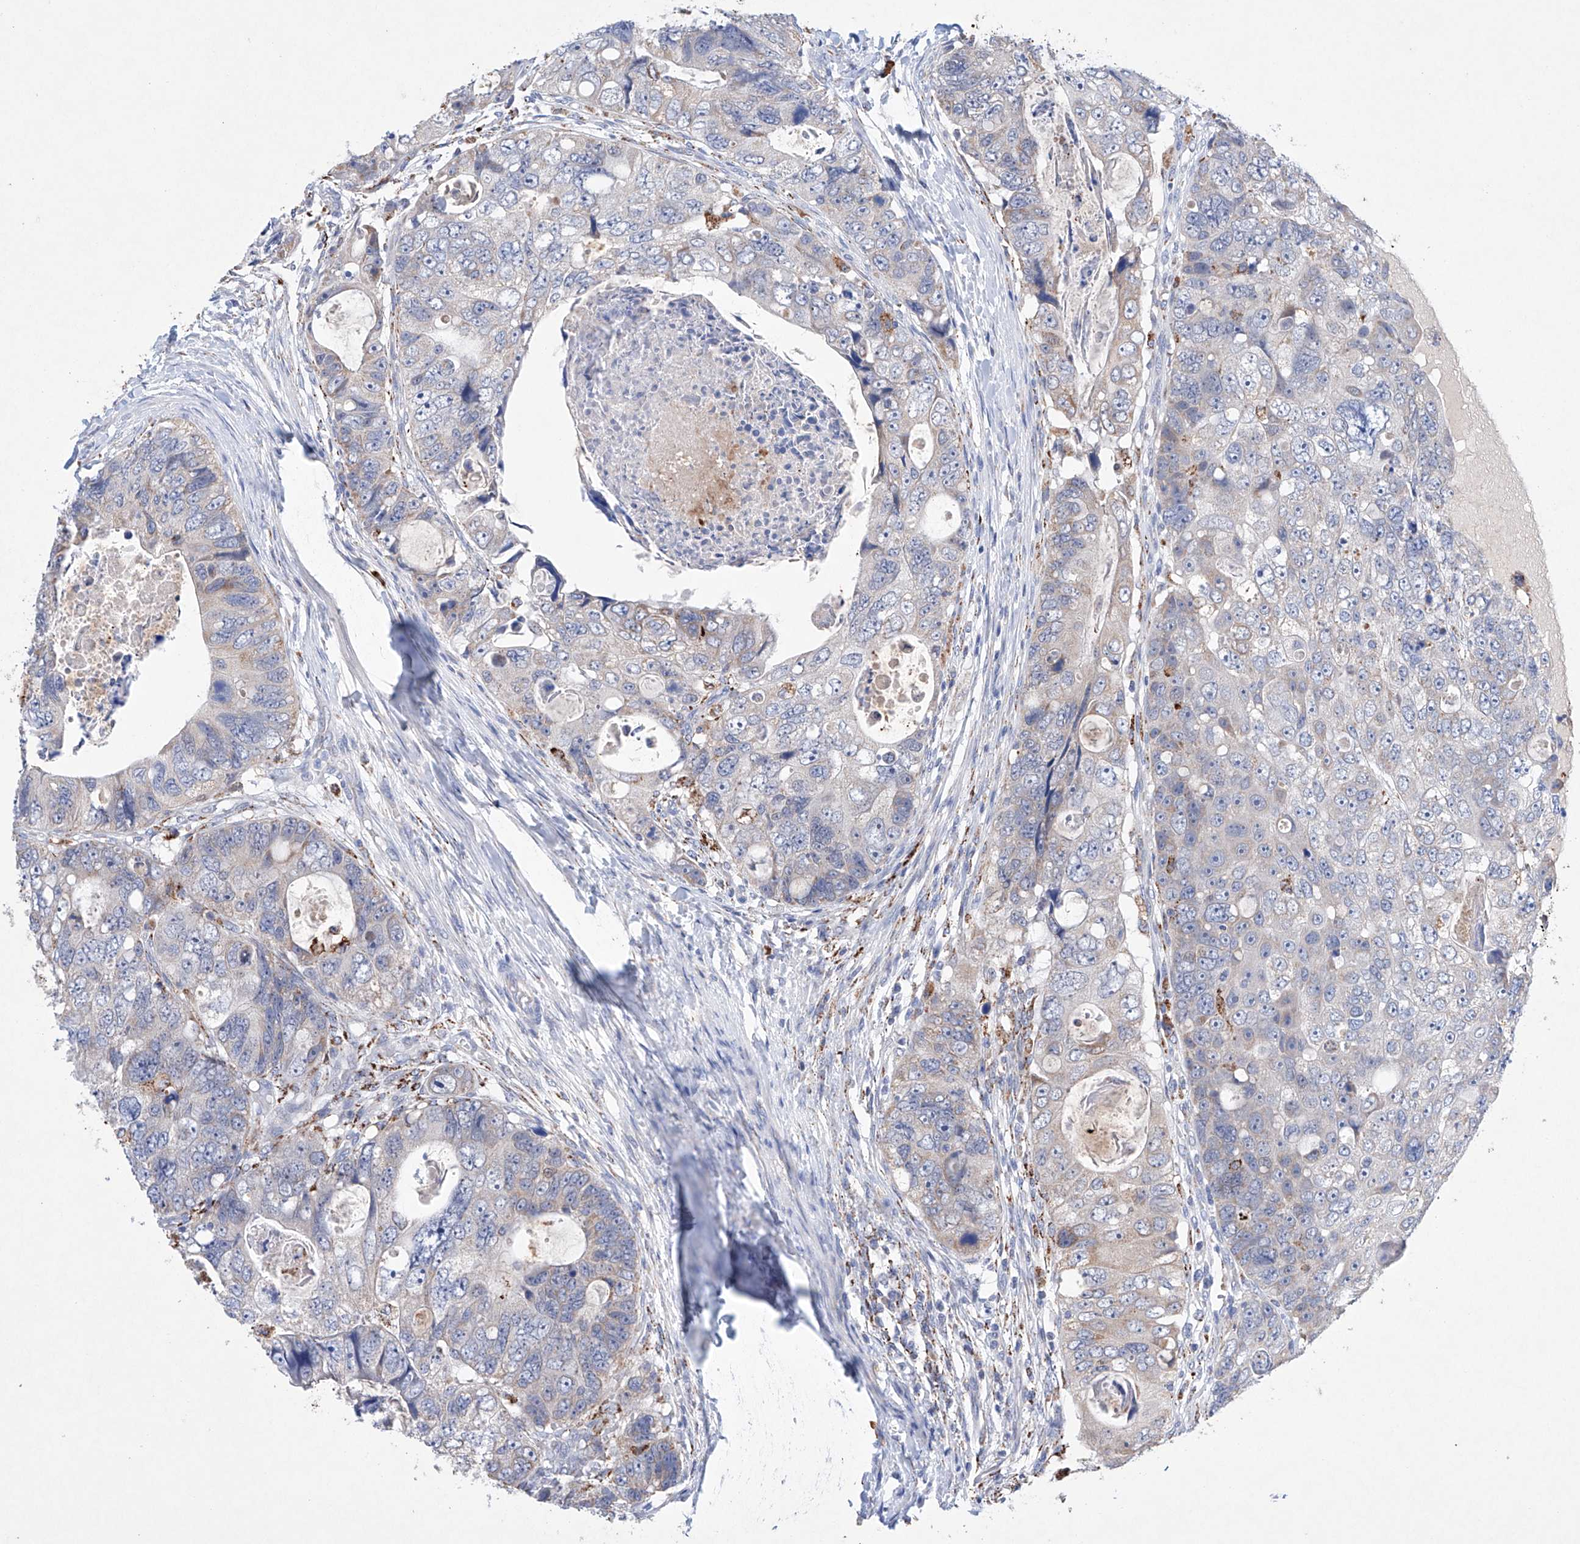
{"staining": {"intensity": "weak", "quantity": "<25%", "location": "cytoplasmic/membranous"}, "tissue": "colorectal cancer", "cell_type": "Tumor cells", "image_type": "cancer", "snomed": [{"axis": "morphology", "description": "Adenocarcinoma, NOS"}, {"axis": "topography", "description": "Rectum"}], "caption": "IHC image of adenocarcinoma (colorectal) stained for a protein (brown), which displays no staining in tumor cells.", "gene": "NRROS", "patient": {"sex": "male", "age": 59}}